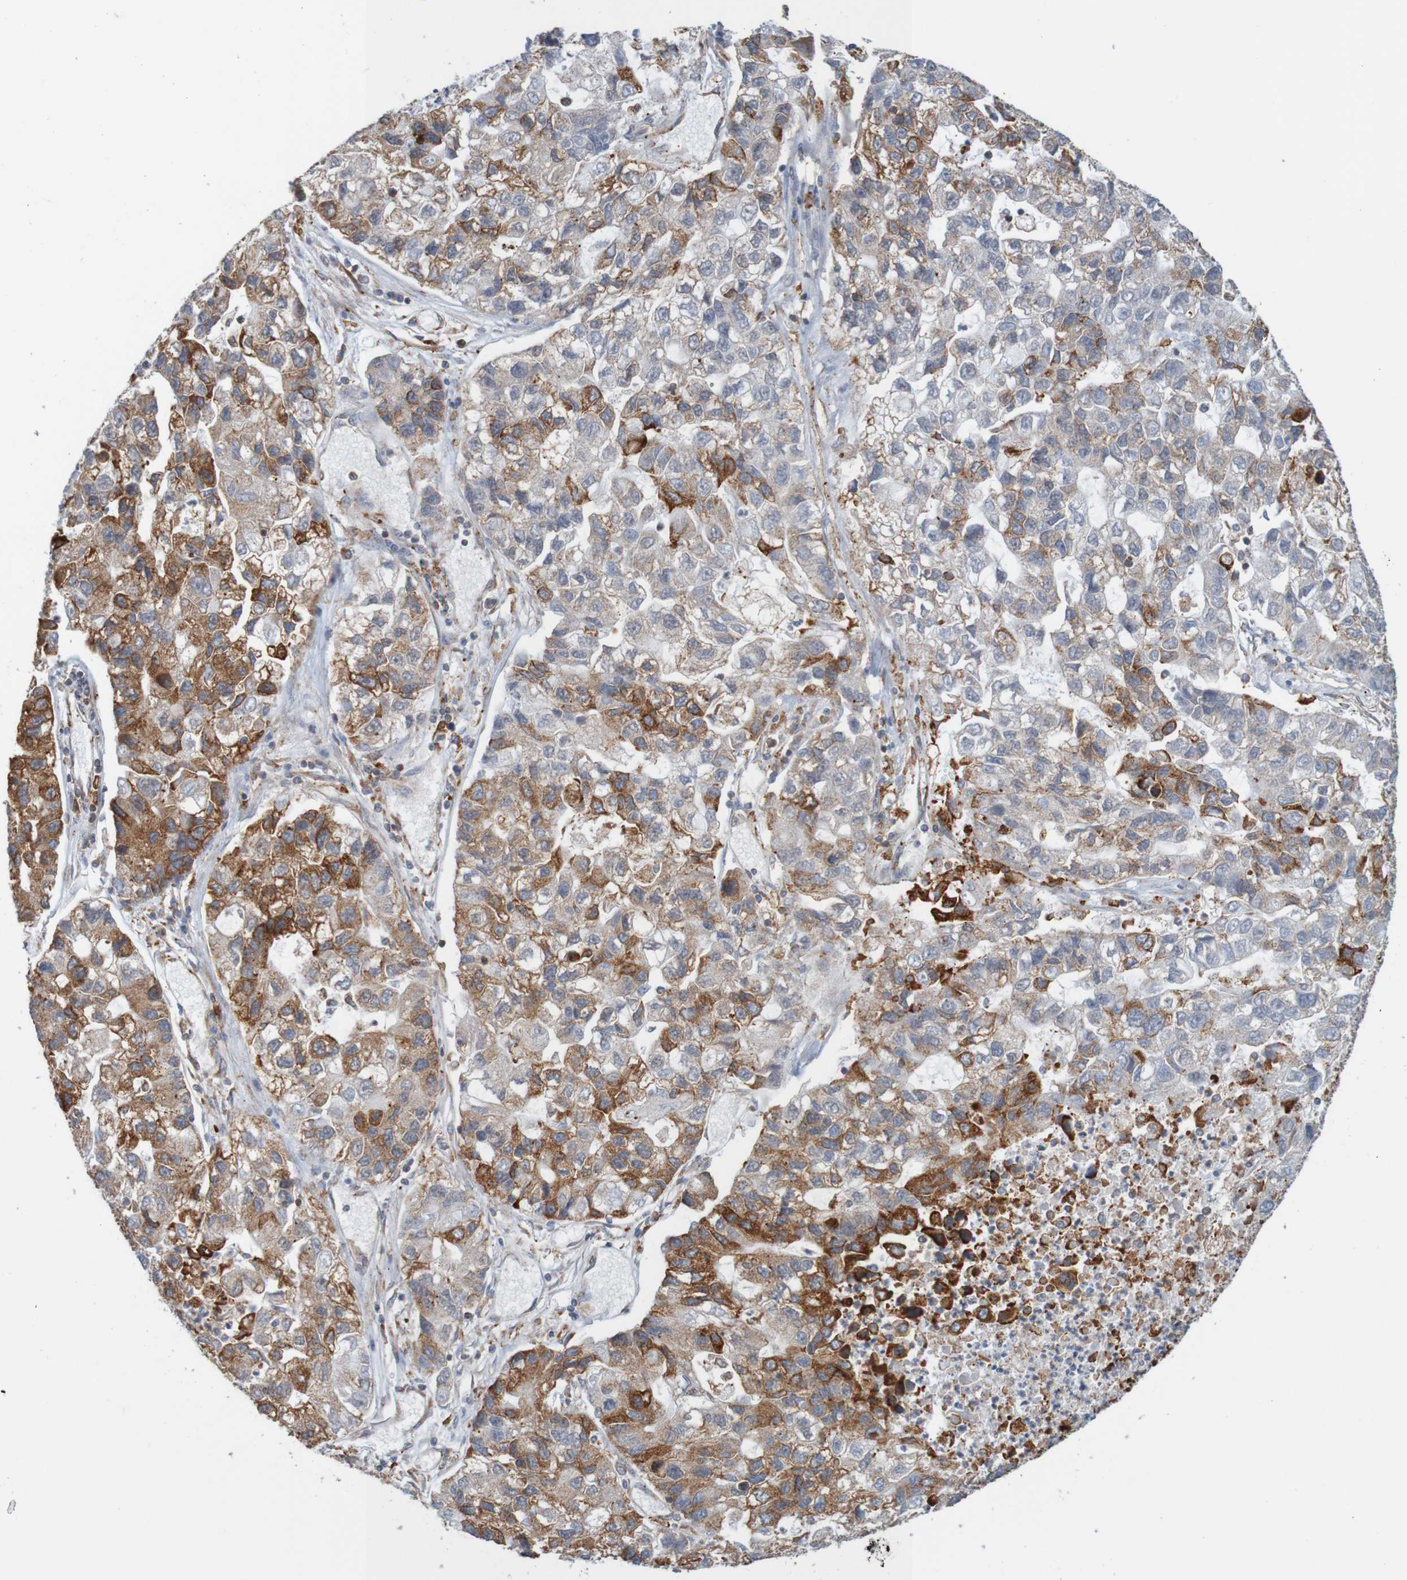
{"staining": {"intensity": "strong", "quantity": "25%-75%", "location": "cytoplasmic/membranous"}, "tissue": "lung cancer", "cell_type": "Tumor cells", "image_type": "cancer", "snomed": [{"axis": "morphology", "description": "Adenocarcinoma, NOS"}, {"axis": "topography", "description": "Lung"}], "caption": "Lung cancer (adenocarcinoma) stained with a brown dye demonstrates strong cytoplasmic/membranous positive expression in approximately 25%-75% of tumor cells.", "gene": "PDIA3", "patient": {"sex": "female", "age": 51}}